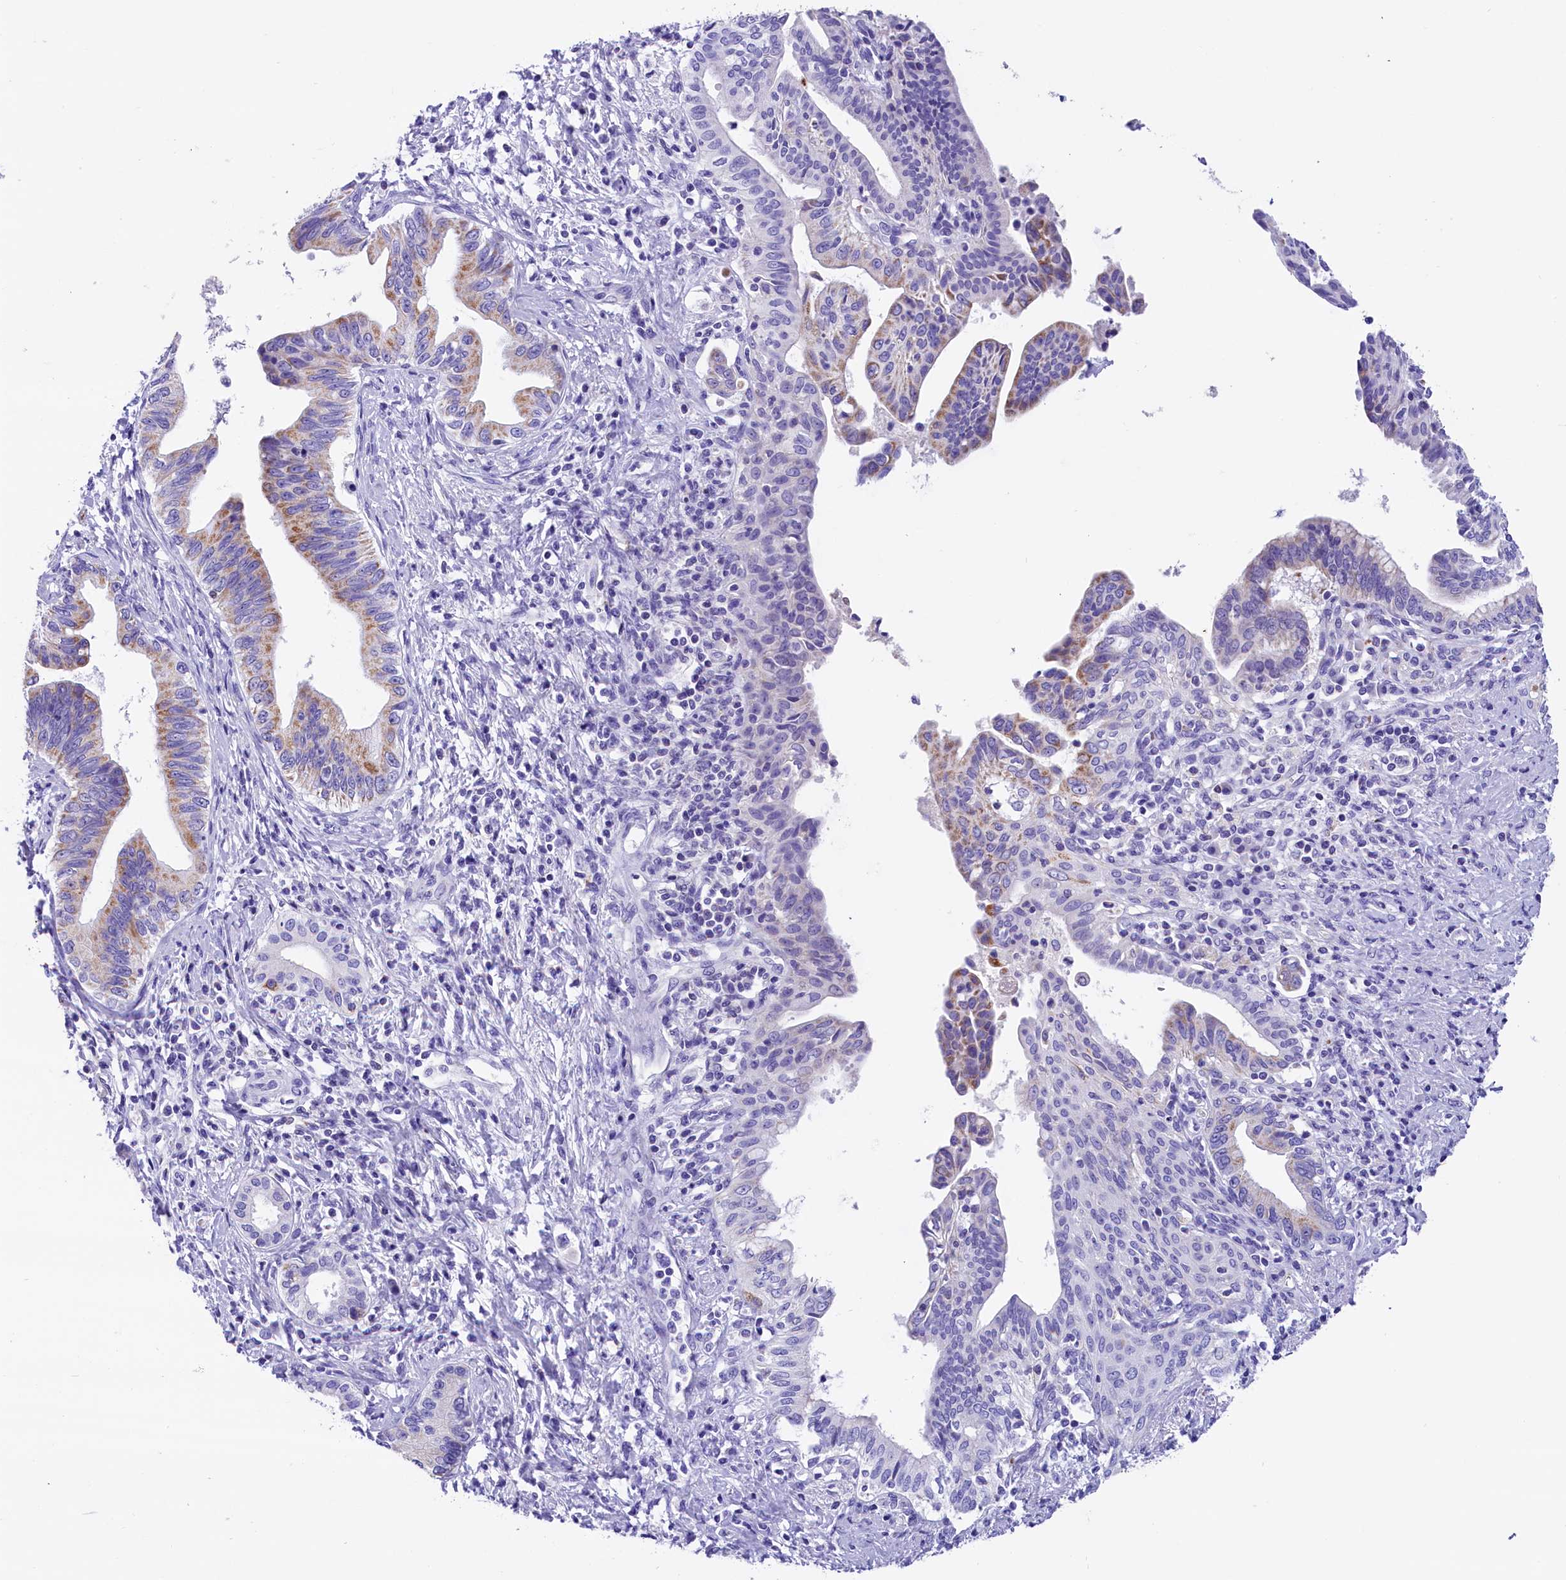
{"staining": {"intensity": "moderate", "quantity": "<25%", "location": "cytoplasmic/membranous"}, "tissue": "pancreatic cancer", "cell_type": "Tumor cells", "image_type": "cancer", "snomed": [{"axis": "morphology", "description": "Adenocarcinoma, NOS"}, {"axis": "topography", "description": "Pancreas"}], "caption": "Tumor cells demonstrate moderate cytoplasmic/membranous staining in about <25% of cells in pancreatic cancer.", "gene": "ABAT", "patient": {"sex": "female", "age": 55}}